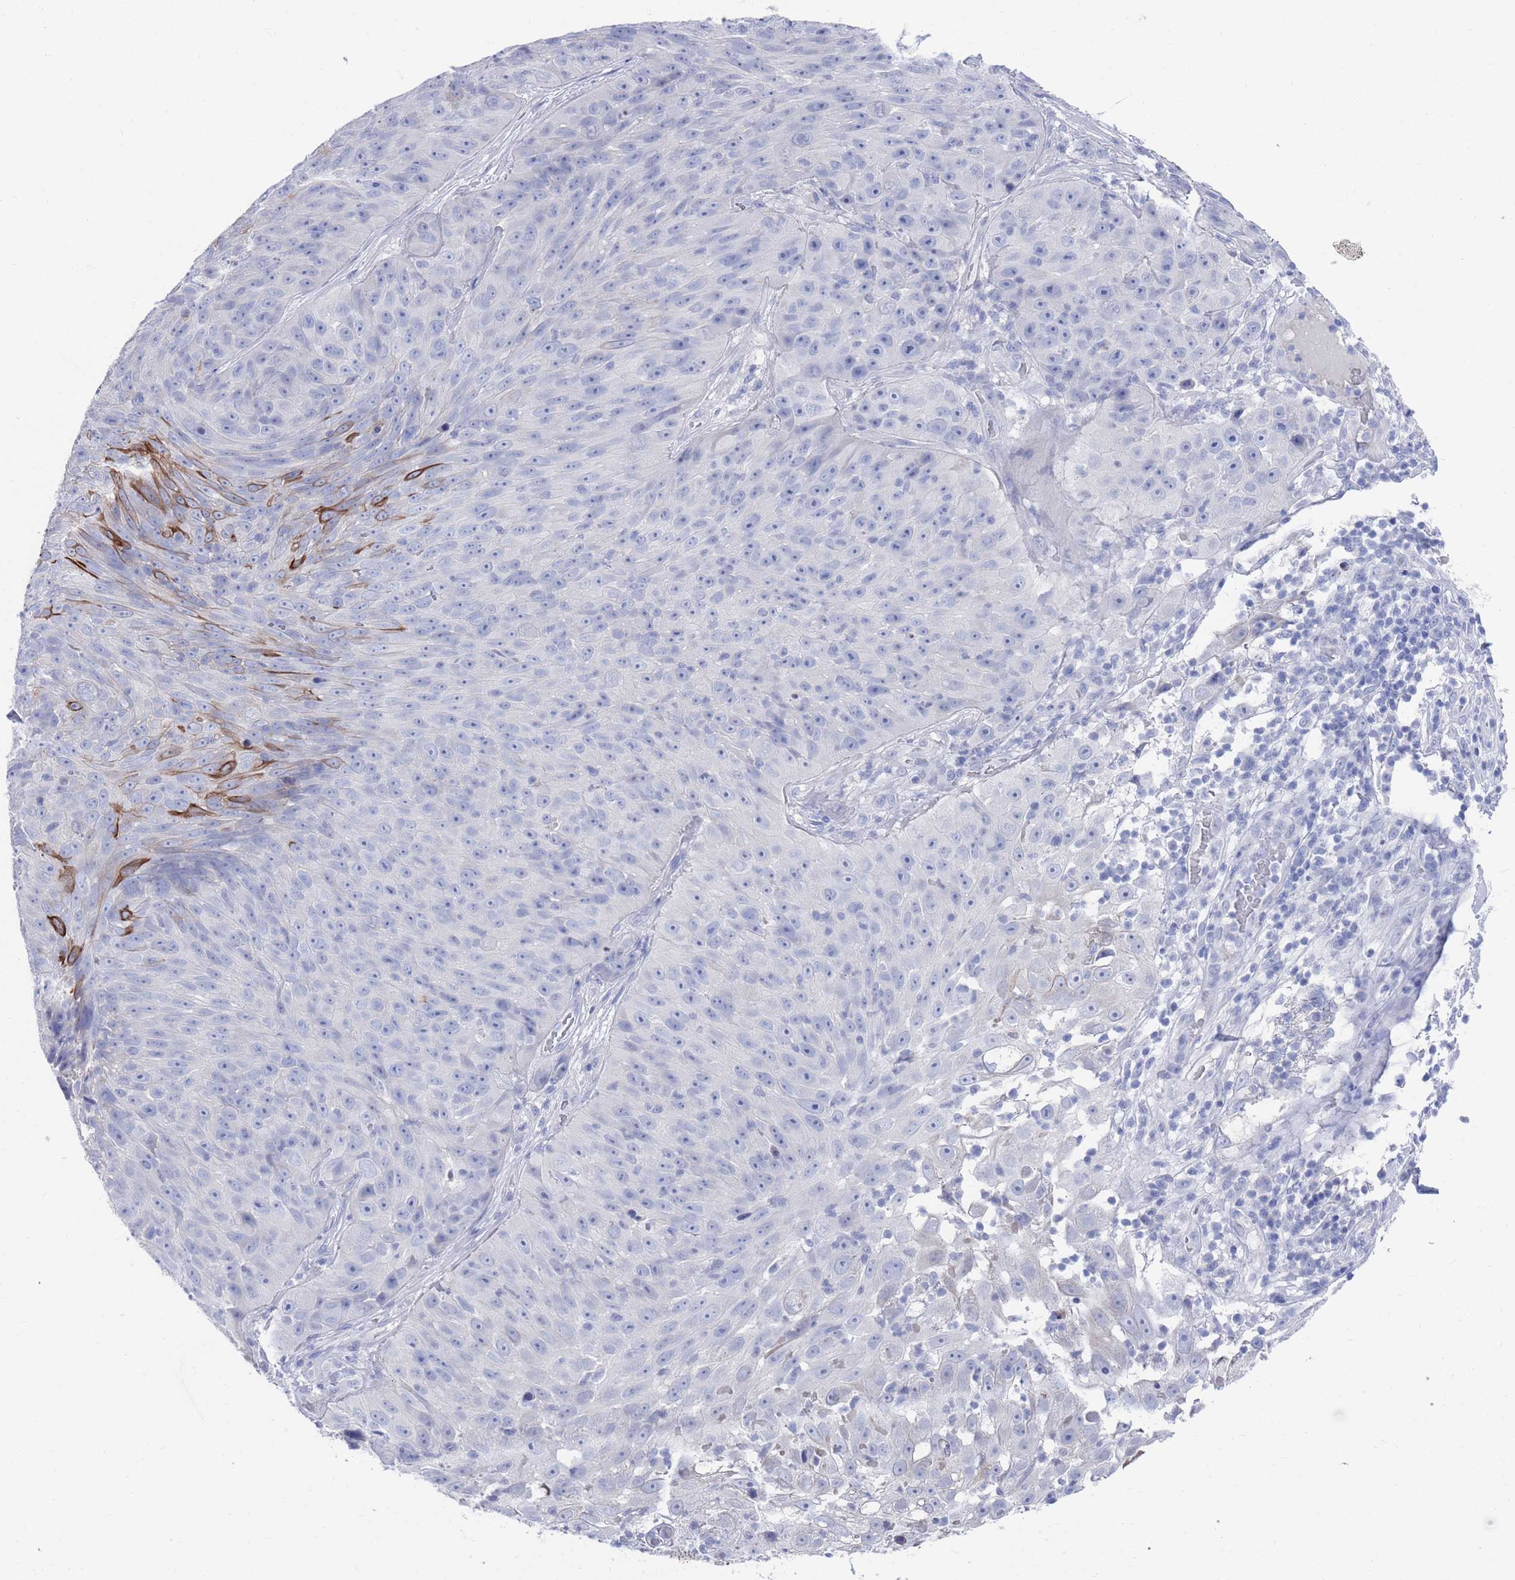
{"staining": {"intensity": "strong", "quantity": "<25%", "location": "cytoplasmic/membranous"}, "tissue": "skin cancer", "cell_type": "Tumor cells", "image_type": "cancer", "snomed": [{"axis": "morphology", "description": "Squamous cell carcinoma, NOS"}, {"axis": "topography", "description": "Skin"}], "caption": "Immunohistochemistry micrograph of neoplastic tissue: human skin squamous cell carcinoma stained using immunohistochemistry displays medium levels of strong protein expression localized specifically in the cytoplasmic/membranous of tumor cells, appearing as a cytoplasmic/membranous brown color.", "gene": "MTMR2", "patient": {"sex": "female", "age": 87}}